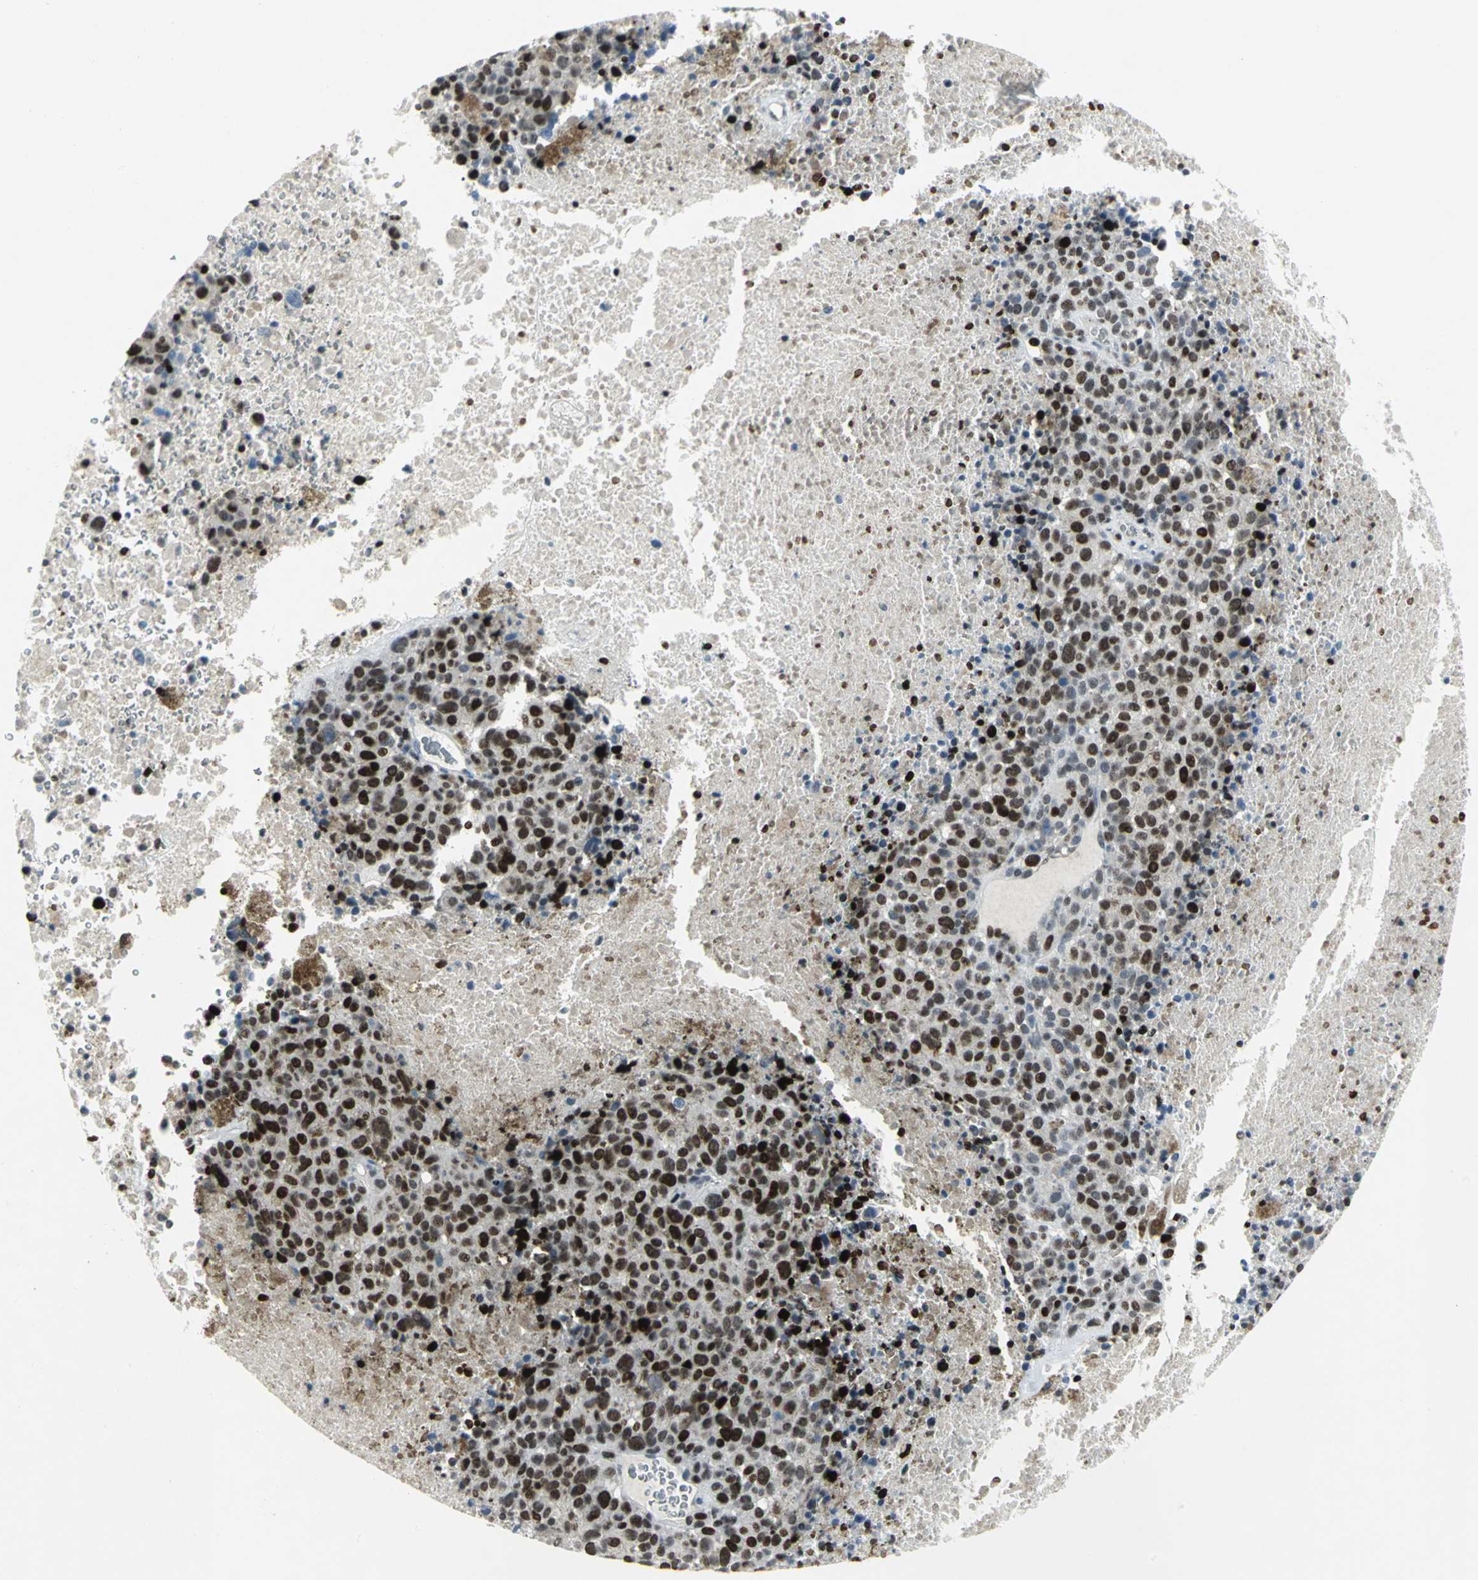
{"staining": {"intensity": "strong", "quantity": ">75%", "location": "nuclear"}, "tissue": "melanoma", "cell_type": "Tumor cells", "image_type": "cancer", "snomed": [{"axis": "morphology", "description": "Malignant melanoma, Metastatic site"}, {"axis": "topography", "description": "Cerebral cortex"}], "caption": "Immunohistochemistry (IHC) photomicrograph of melanoma stained for a protein (brown), which reveals high levels of strong nuclear expression in about >75% of tumor cells.", "gene": "RPA1", "patient": {"sex": "female", "age": 52}}